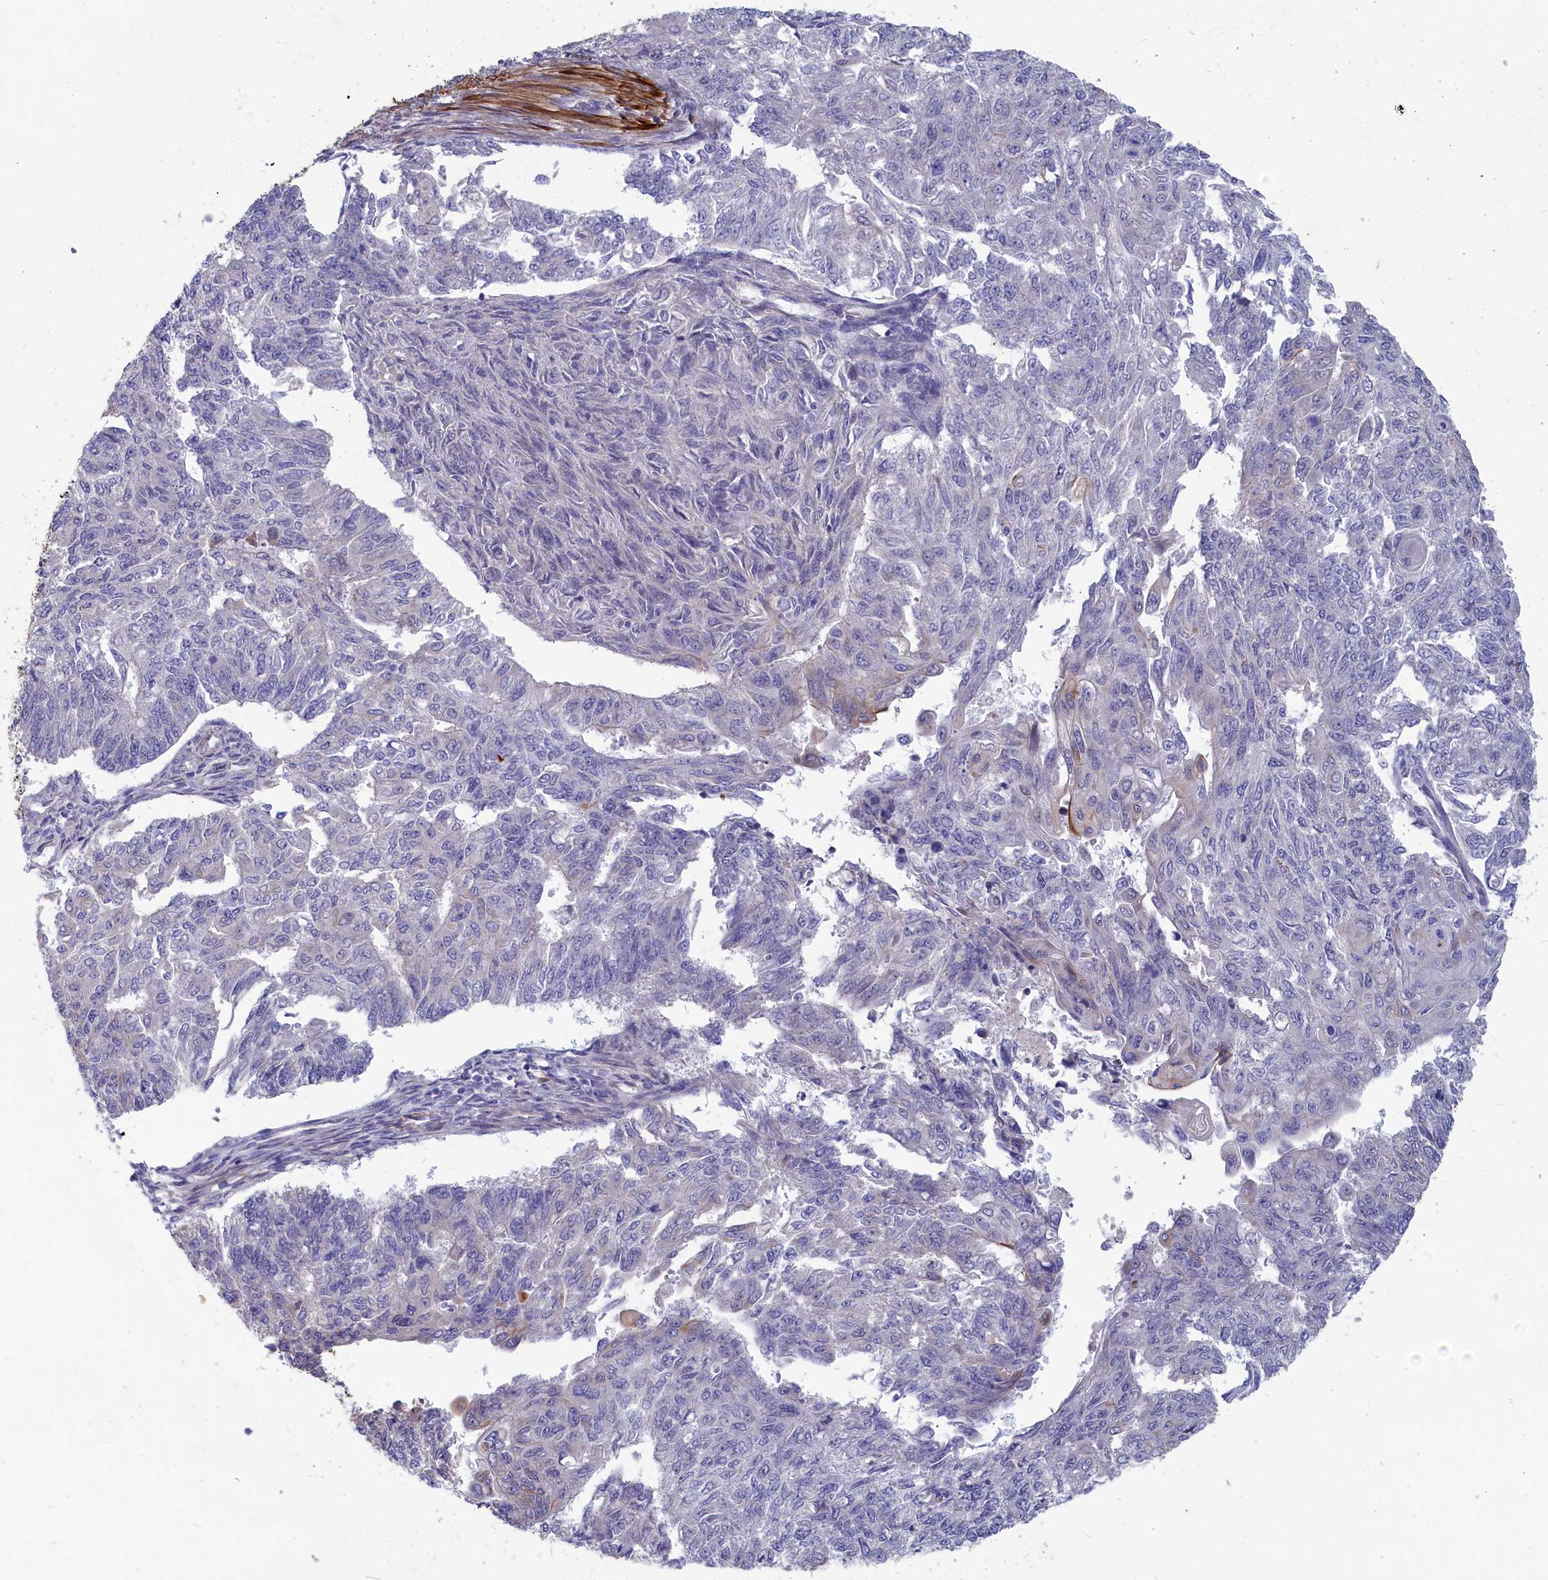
{"staining": {"intensity": "negative", "quantity": "none", "location": "none"}, "tissue": "endometrial cancer", "cell_type": "Tumor cells", "image_type": "cancer", "snomed": [{"axis": "morphology", "description": "Adenocarcinoma, NOS"}, {"axis": "topography", "description": "Endometrium"}], "caption": "High magnification brightfield microscopy of endometrial adenocarcinoma stained with DAB (3,3'-diaminobenzidine) (brown) and counterstained with hematoxylin (blue): tumor cells show no significant staining. The staining is performed using DAB (3,3'-diaminobenzidine) brown chromogen with nuclei counter-stained in using hematoxylin.", "gene": "TUBGCP4", "patient": {"sex": "female", "age": 32}}